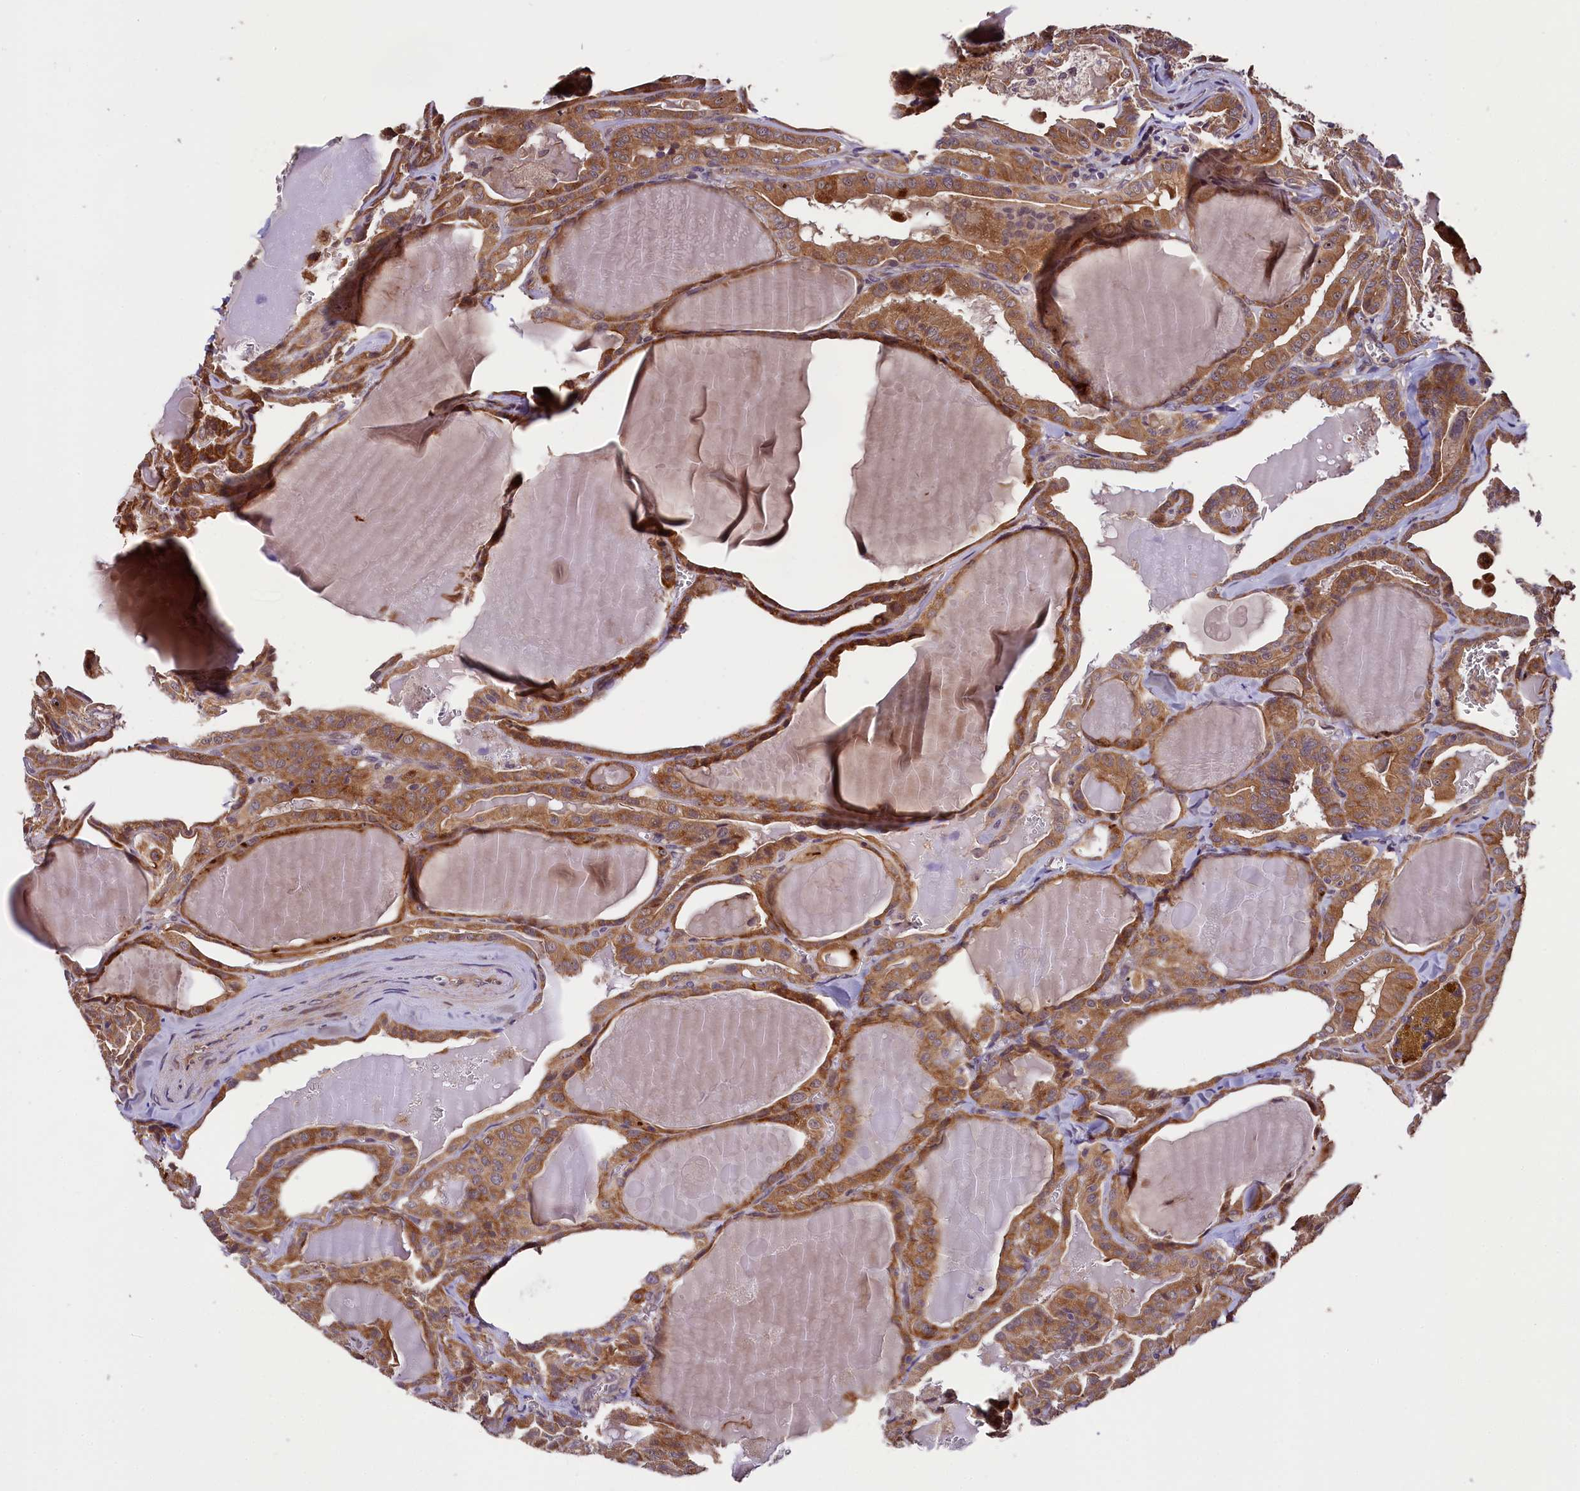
{"staining": {"intensity": "moderate", "quantity": ">75%", "location": "cytoplasmic/membranous"}, "tissue": "thyroid cancer", "cell_type": "Tumor cells", "image_type": "cancer", "snomed": [{"axis": "morphology", "description": "Papillary adenocarcinoma, NOS"}, {"axis": "topography", "description": "Thyroid gland"}], "caption": "IHC of thyroid papillary adenocarcinoma shows medium levels of moderate cytoplasmic/membranous positivity in about >75% of tumor cells.", "gene": "DOHH", "patient": {"sex": "male", "age": 52}}